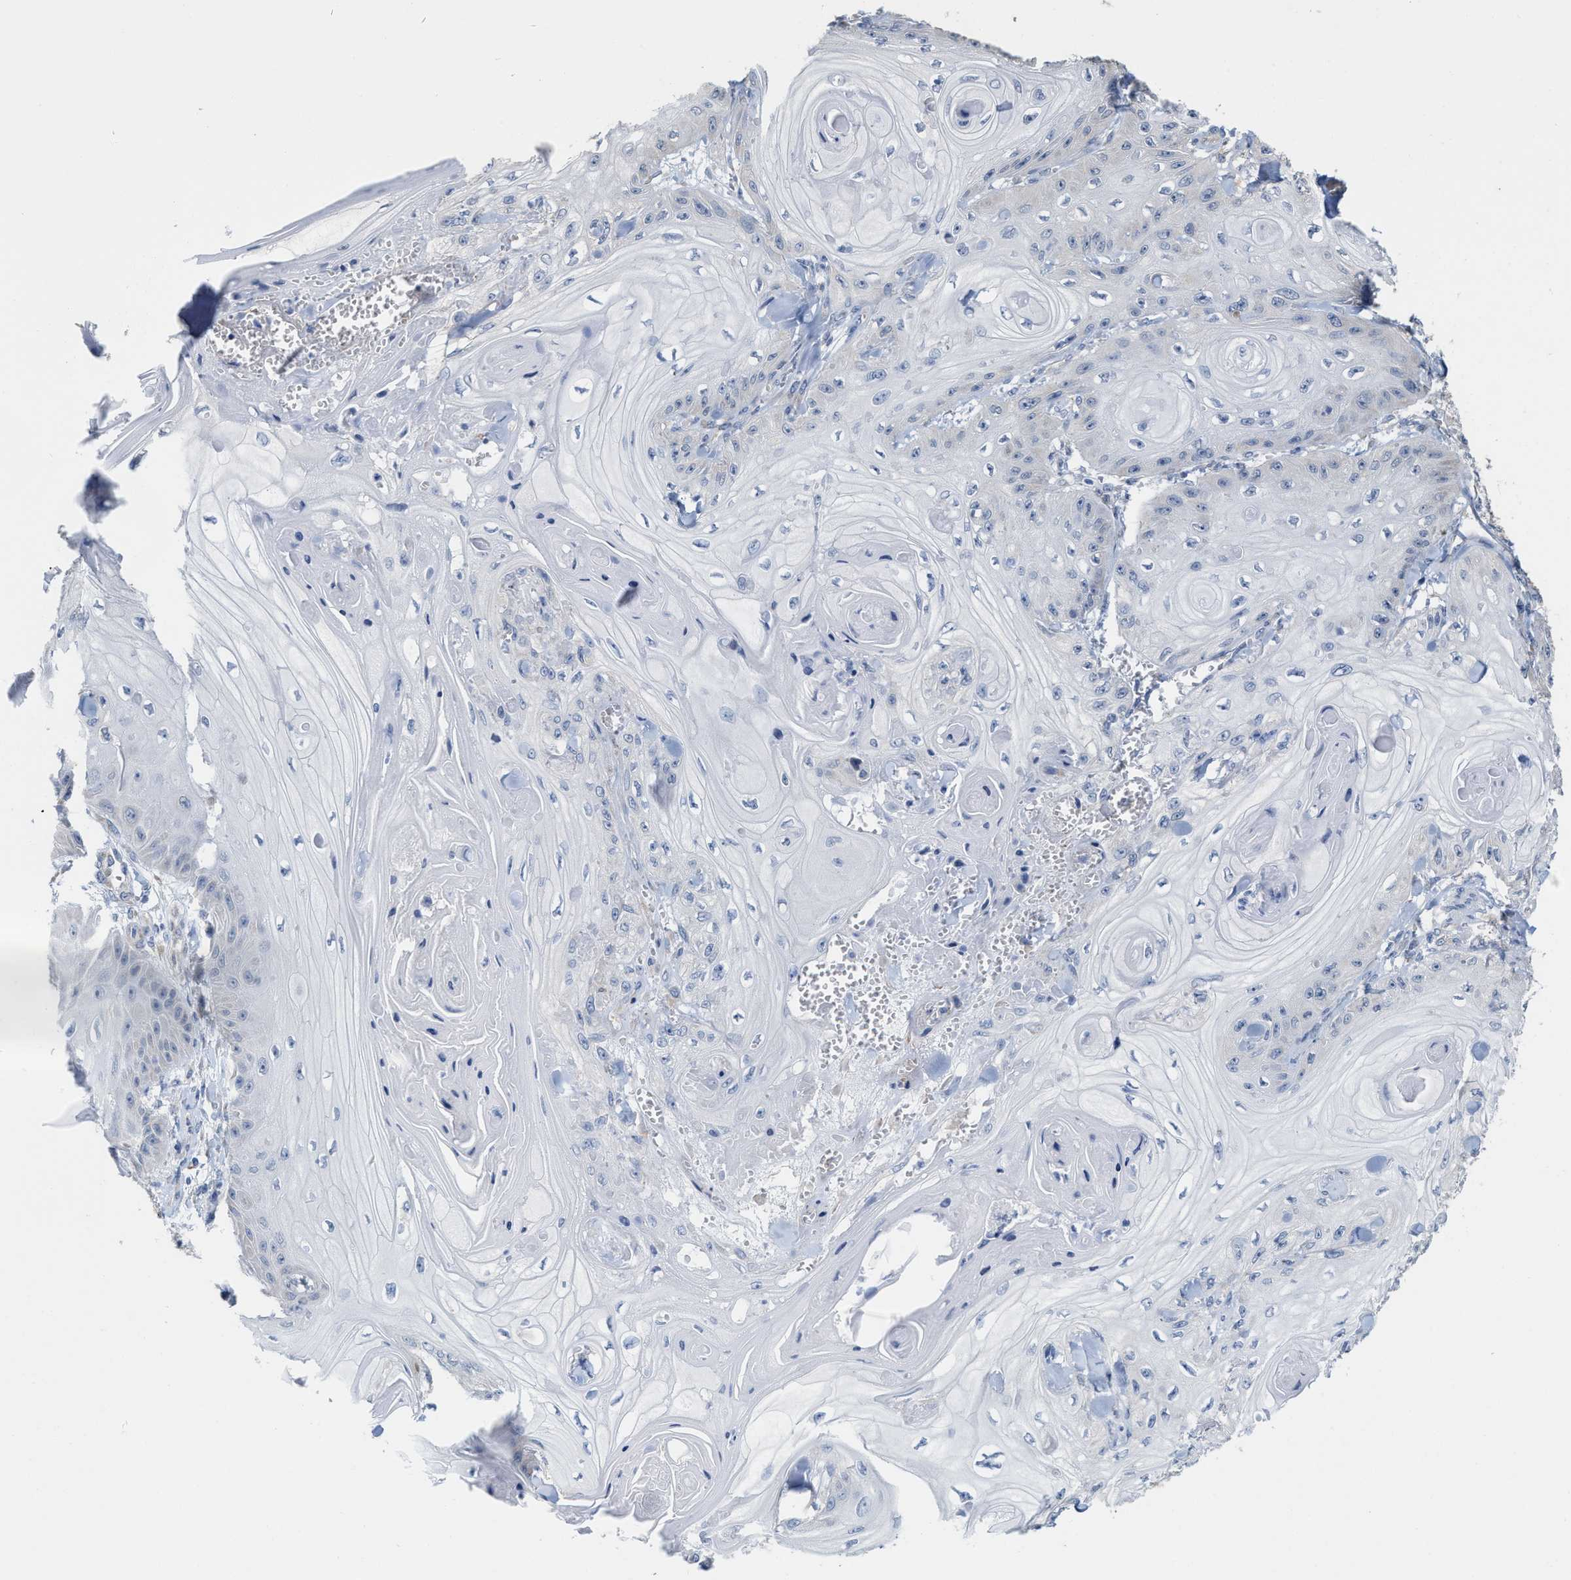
{"staining": {"intensity": "negative", "quantity": "none", "location": "none"}, "tissue": "skin cancer", "cell_type": "Tumor cells", "image_type": "cancer", "snomed": [{"axis": "morphology", "description": "Squamous cell carcinoma, NOS"}, {"axis": "topography", "description": "Skin"}], "caption": "This is a micrograph of immunohistochemistry (IHC) staining of skin squamous cell carcinoma, which shows no expression in tumor cells.", "gene": "RYR2", "patient": {"sex": "male", "age": 74}}